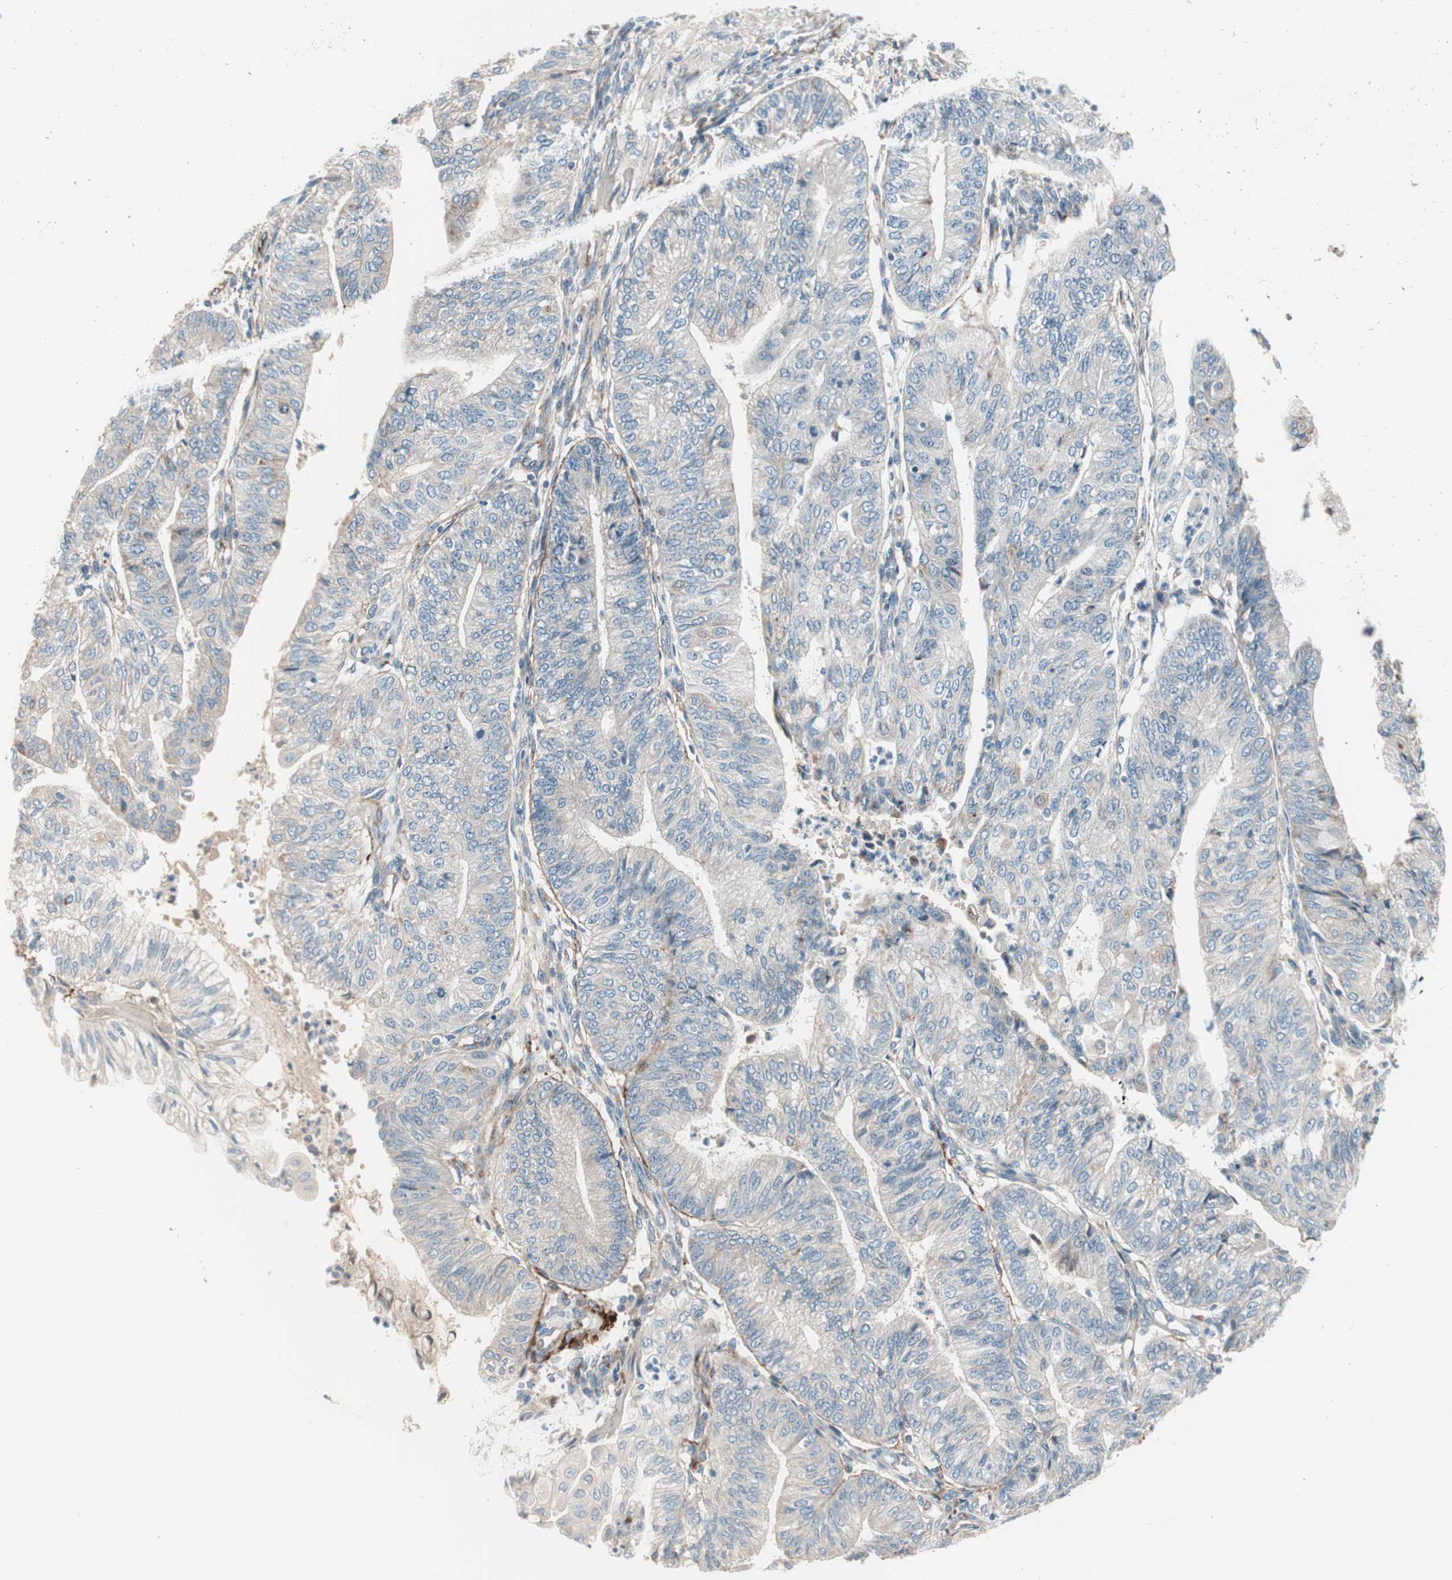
{"staining": {"intensity": "weak", "quantity": "25%-75%", "location": "cytoplasmic/membranous"}, "tissue": "endometrial cancer", "cell_type": "Tumor cells", "image_type": "cancer", "snomed": [{"axis": "morphology", "description": "Adenocarcinoma, NOS"}, {"axis": "topography", "description": "Endometrium"}], "caption": "Immunohistochemistry (DAB) staining of adenocarcinoma (endometrial) demonstrates weak cytoplasmic/membranous protein expression in about 25%-75% of tumor cells.", "gene": "FGFR4", "patient": {"sex": "female", "age": 59}}